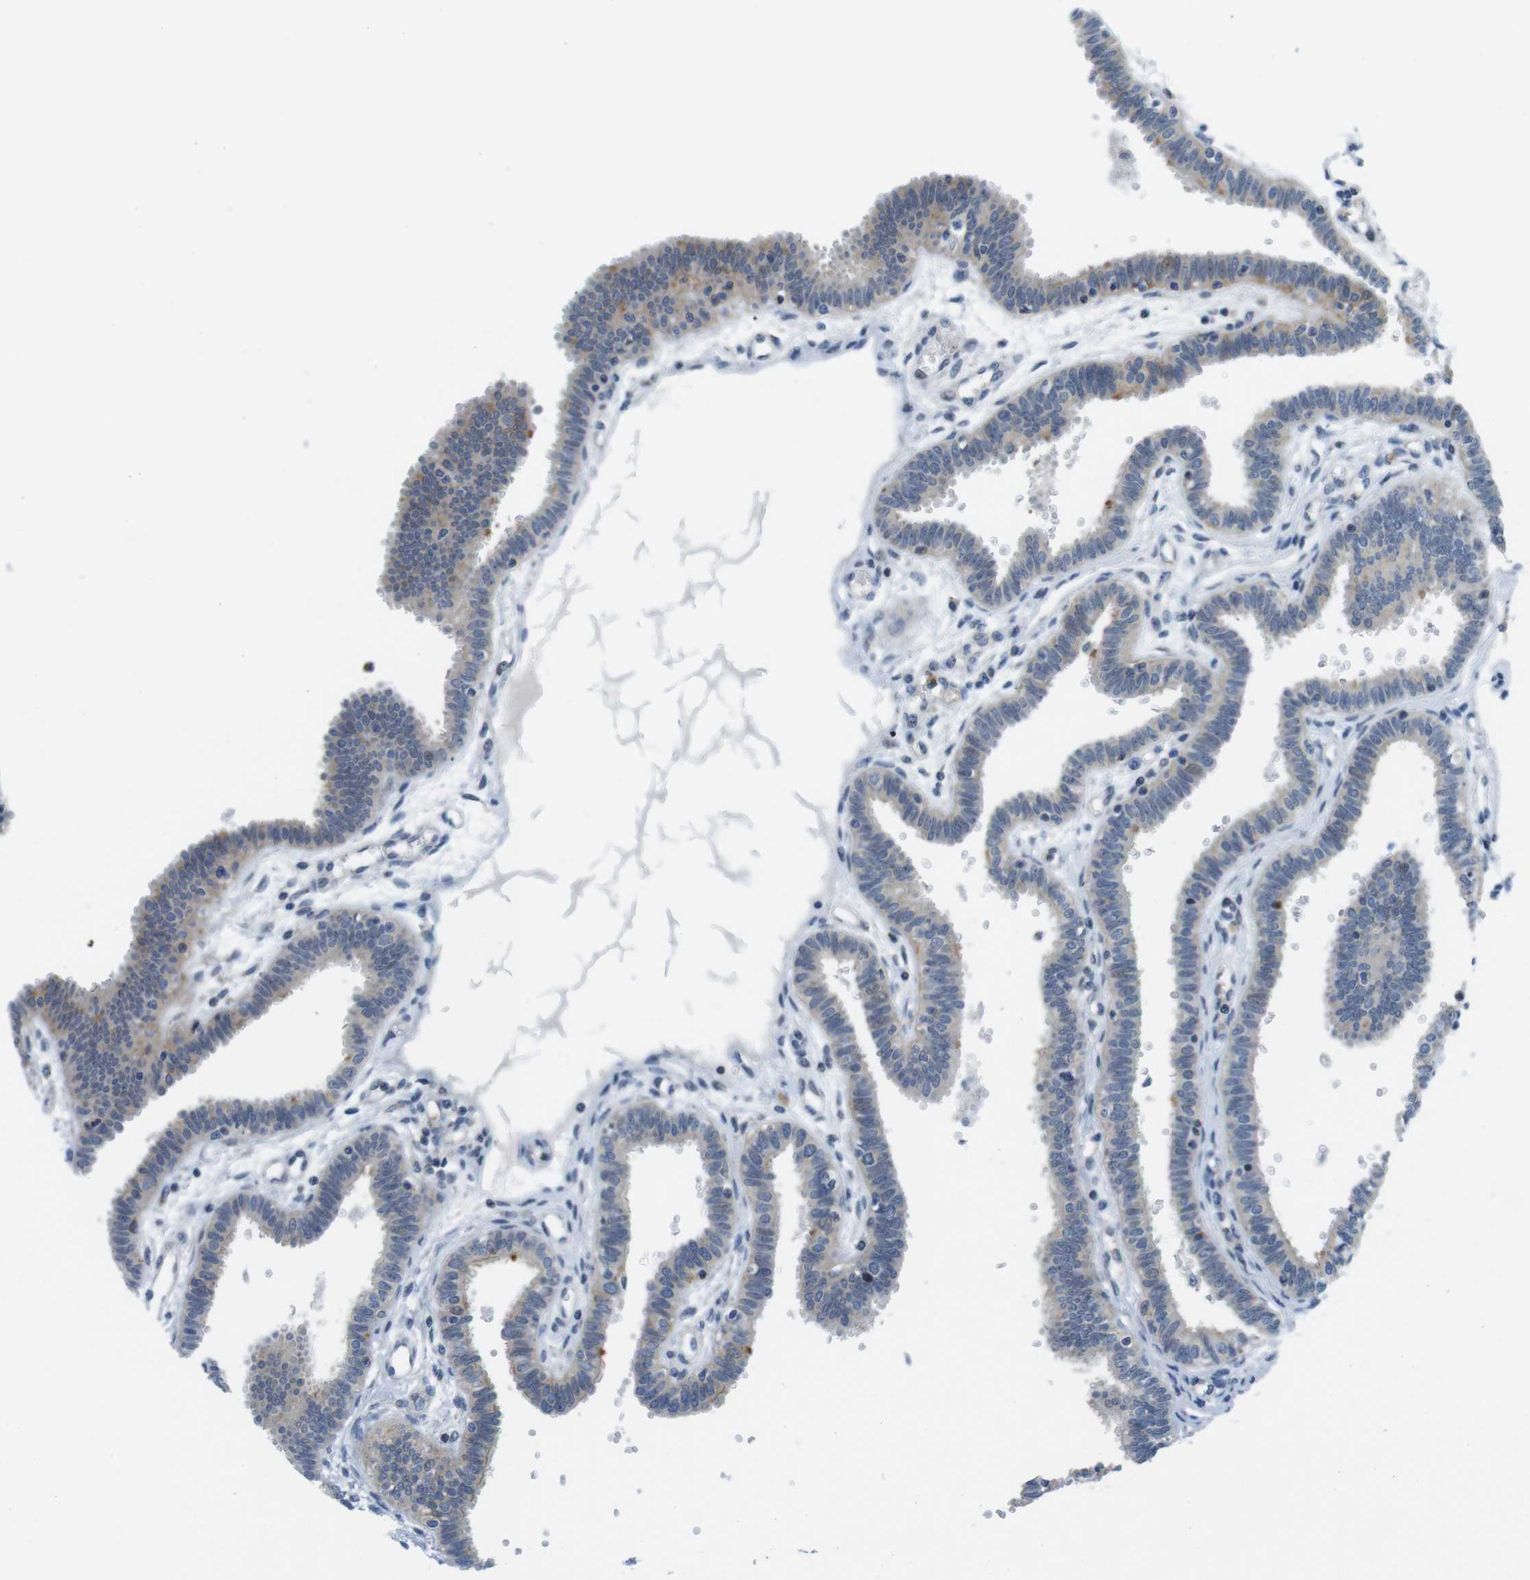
{"staining": {"intensity": "moderate", "quantity": "25%-75%", "location": "cytoplasmic/membranous"}, "tissue": "fallopian tube", "cell_type": "Glandular cells", "image_type": "normal", "snomed": [{"axis": "morphology", "description": "Normal tissue, NOS"}, {"axis": "topography", "description": "Fallopian tube"}], "caption": "This is an image of immunohistochemistry staining of normal fallopian tube, which shows moderate expression in the cytoplasmic/membranous of glandular cells.", "gene": "ZDHHC3", "patient": {"sex": "female", "age": 32}}